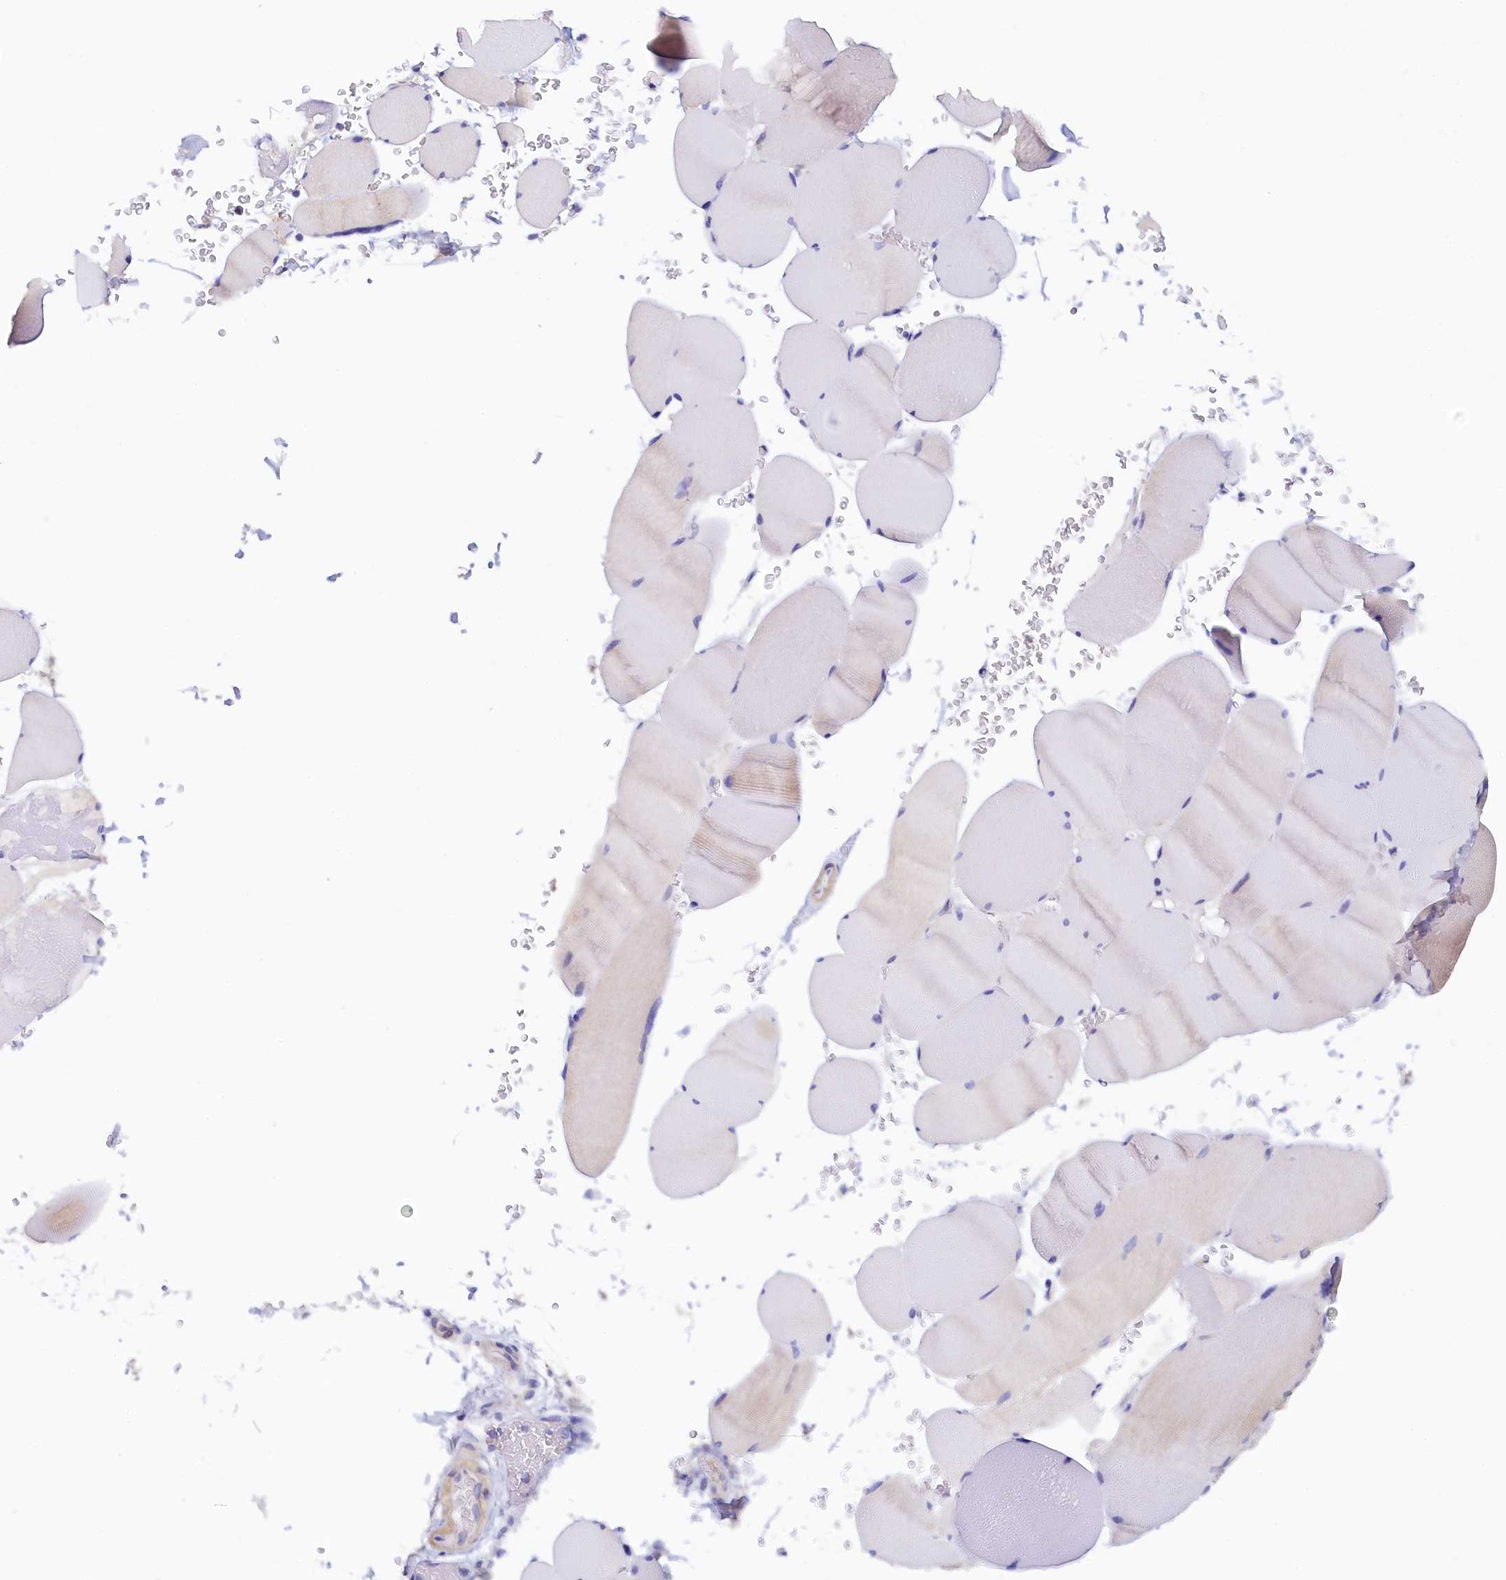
{"staining": {"intensity": "weak", "quantity": "<25%", "location": "cytoplasmic/membranous"}, "tissue": "skeletal muscle", "cell_type": "Myocytes", "image_type": "normal", "snomed": [{"axis": "morphology", "description": "Normal tissue, NOS"}, {"axis": "topography", "description": "Skeletal muscle"}, {"axis": "topography", "description": "Head-Neck"}], "caption": "IHC histopathology image of unremarkable human skeletal muscle stained for a protein (brown), which displays no staining in myocytes.", "gene": "DTD1", "patient": {"sex": "male", "age": 66}}